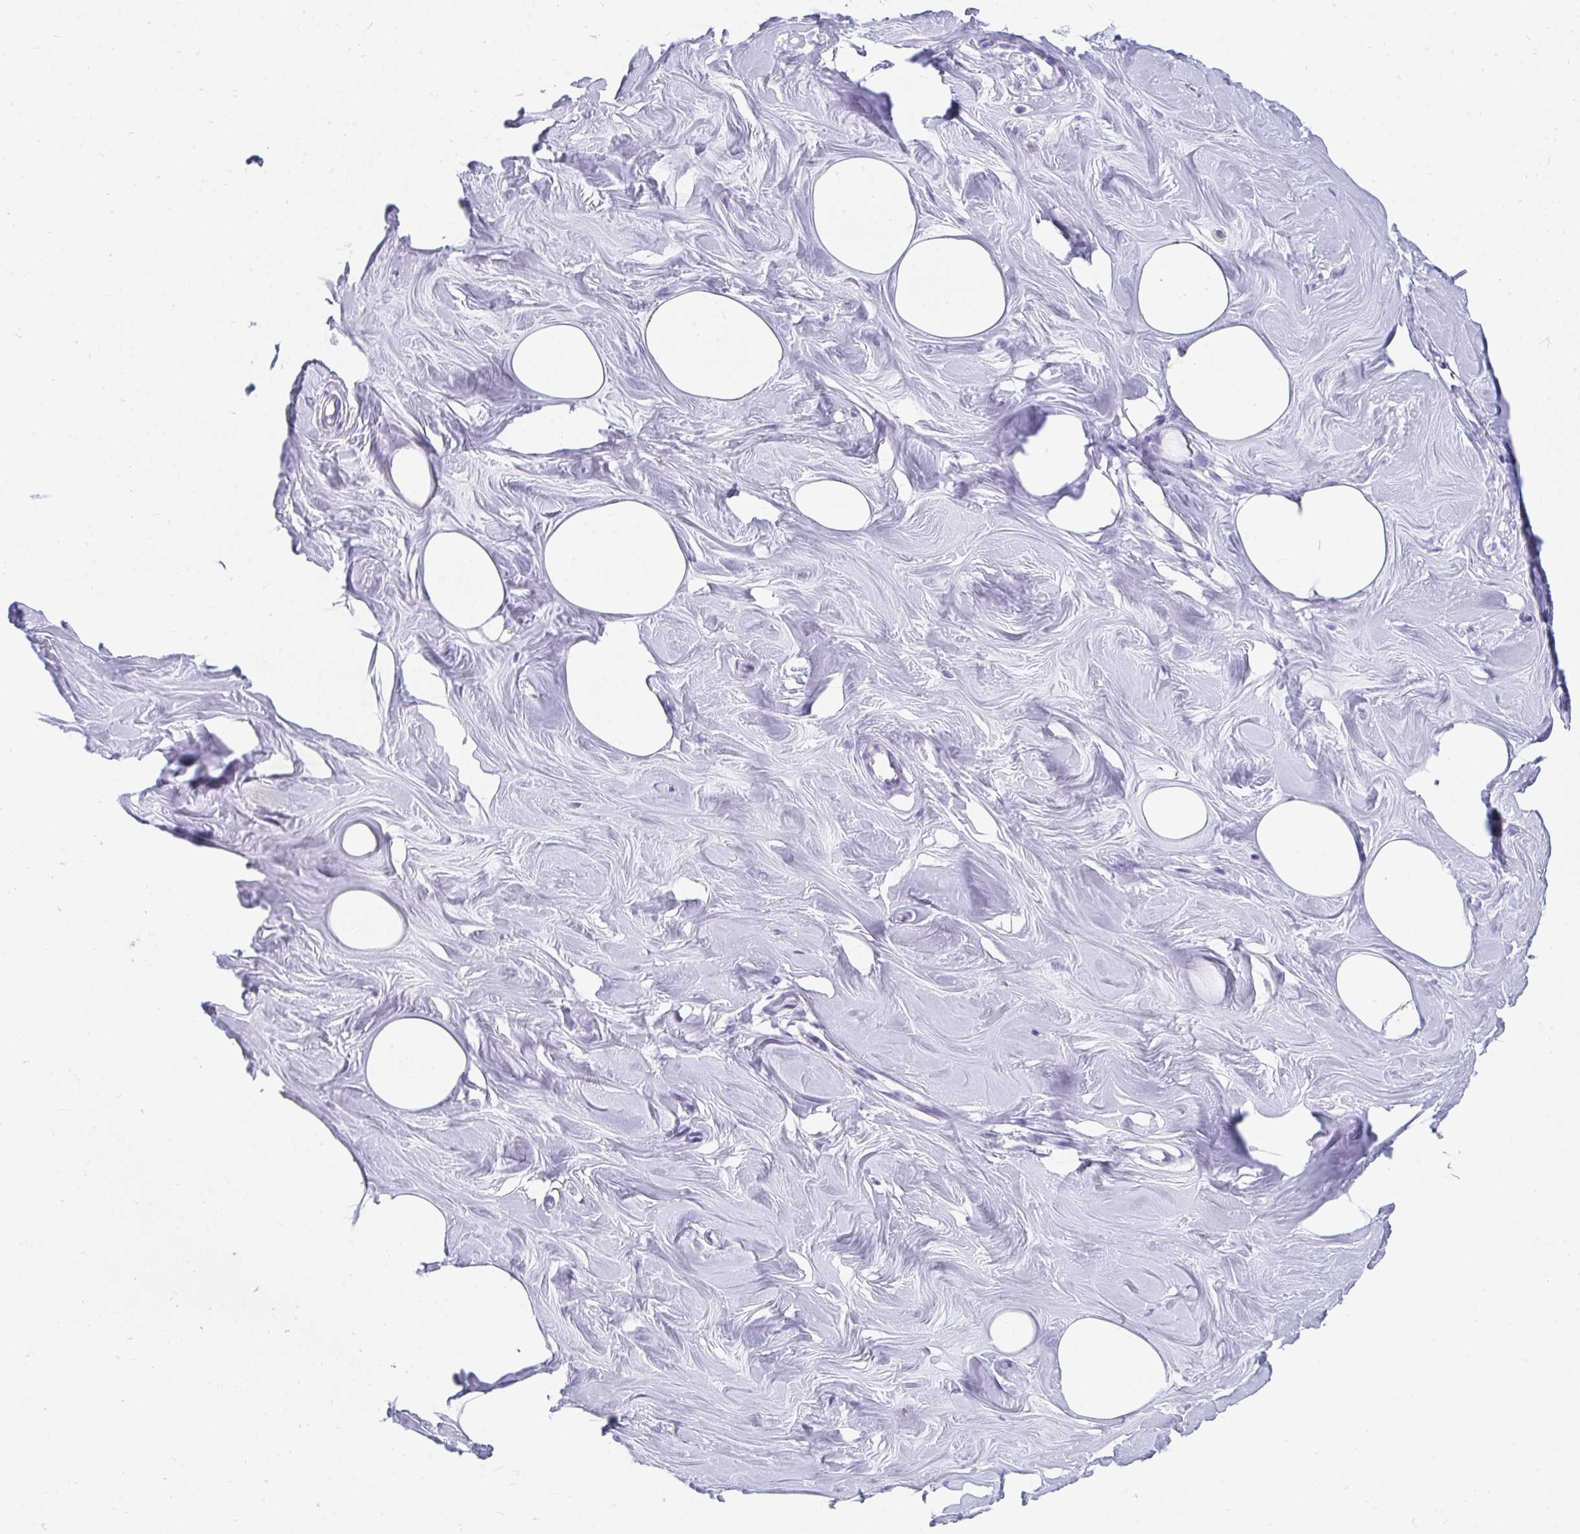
{"staining": {"intensity": "negative", "quantity": "none", "location": "none"}, "tissue": "breast", "cell_type": "Adipocytes", "image_type": "normal", "snomed": [{"axis": "morphology", "description": "Normal tissue, NOS"}, {"axis": "topography", "description": "Breast"}], "caption": "Breast was stained to show a protein in brown. There is no significant positivity in adipocytes. Nuclei are stained in blue.", "gene": "PC", "patient": {"sex": "female", "age": 27}}